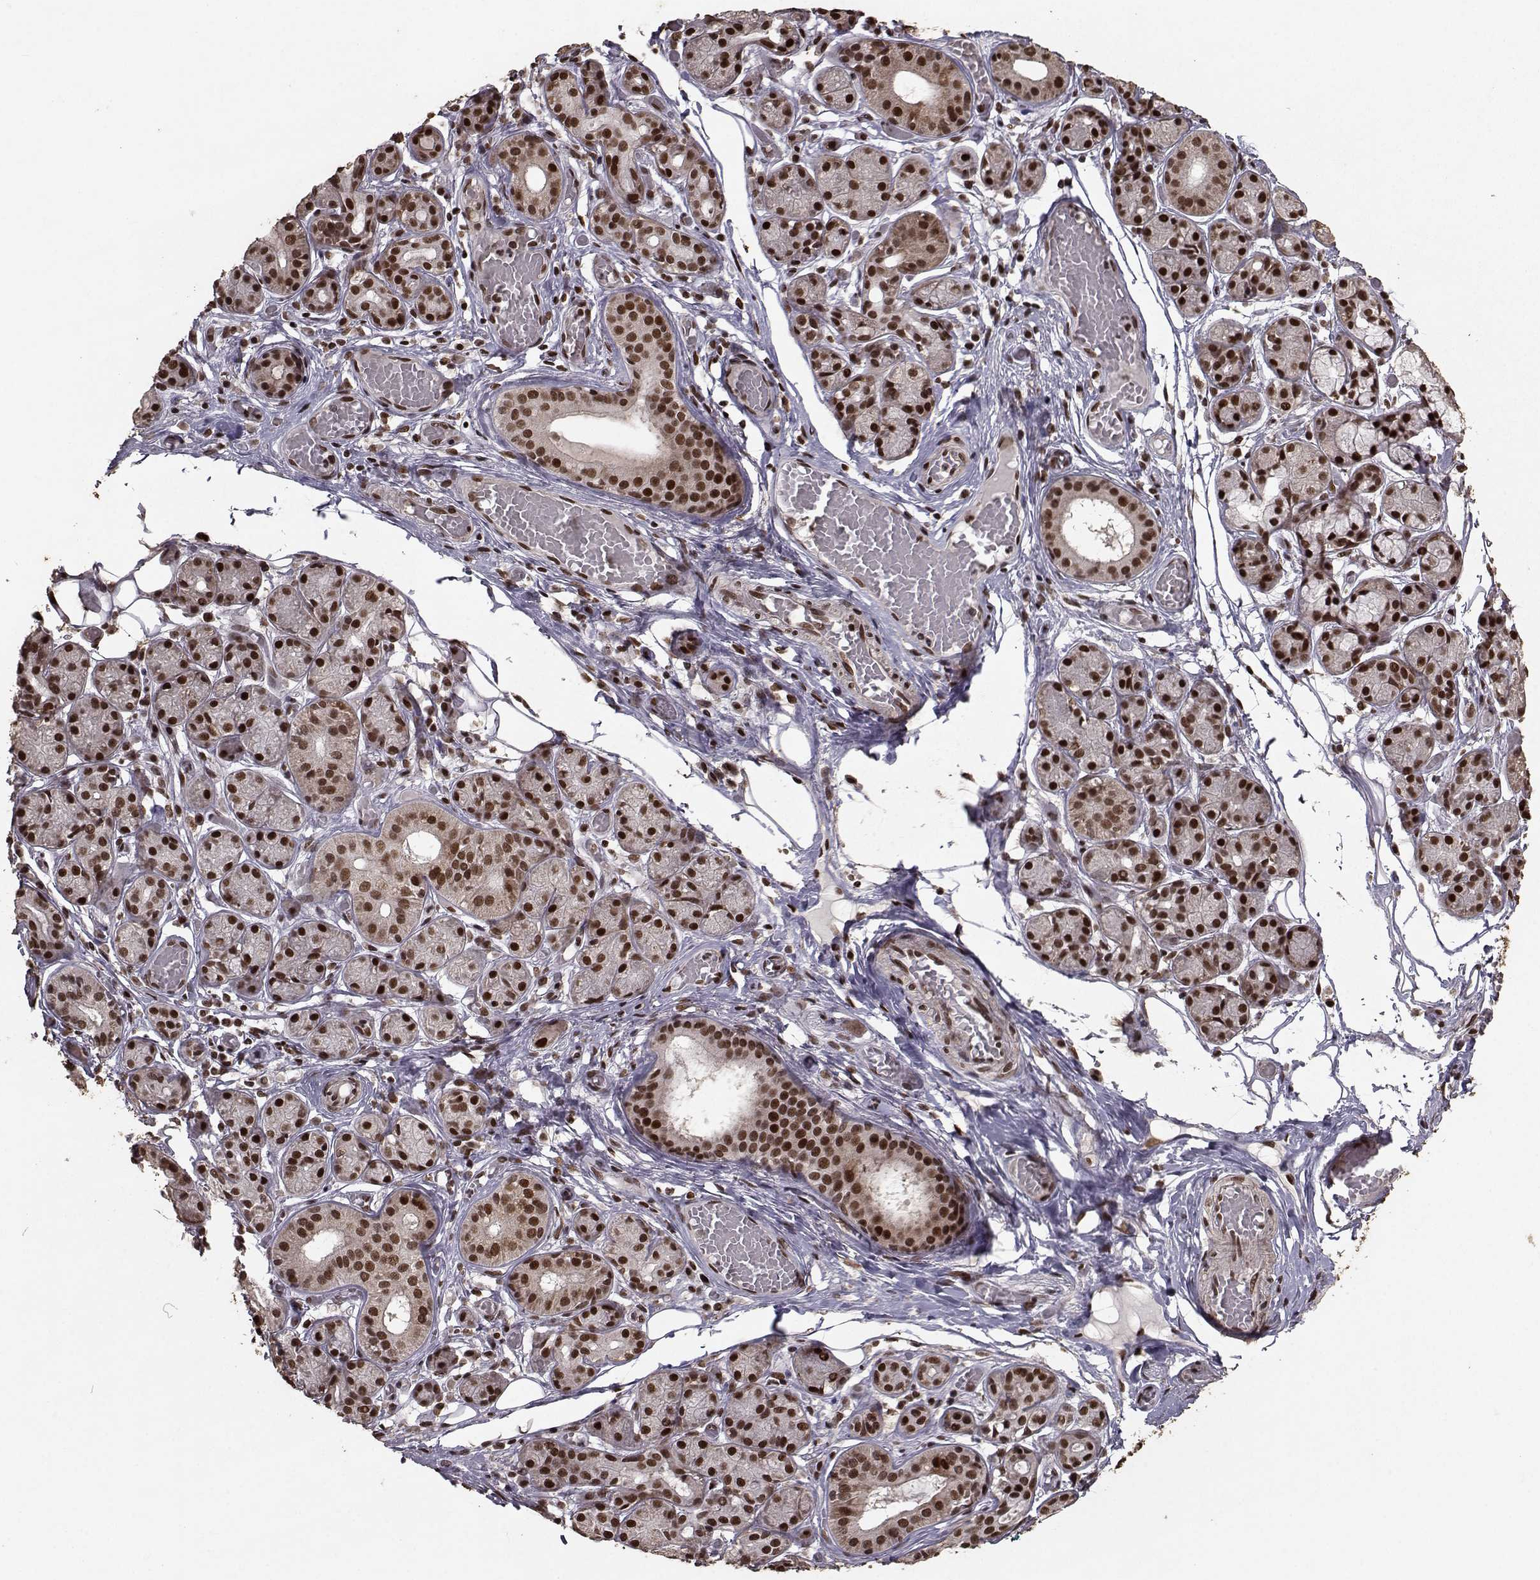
{"staining": {"intensity": "strong", "quantity": ">75%", "location": "nuclear"}, "tissue": "salivary gland", "cell_type": "Glandular cells", "image_type": "normal", "snomed": [{"axis": "morphology", "description": "Normal tissue, NOS"}, {"axis": "topography", "description": "Salivary gland"}, {"axis": "topography", "description": "Peripheral nerve tissue"}], "caption": "Glandular cells display high levels of strong nuclear positivity in about >75% of cells in benign human salivary gland. (DAB = brown stain, brightfield microscopy at high magnification).", "gene": "SF1", "patient": {"sex": "male", "age": 71}}